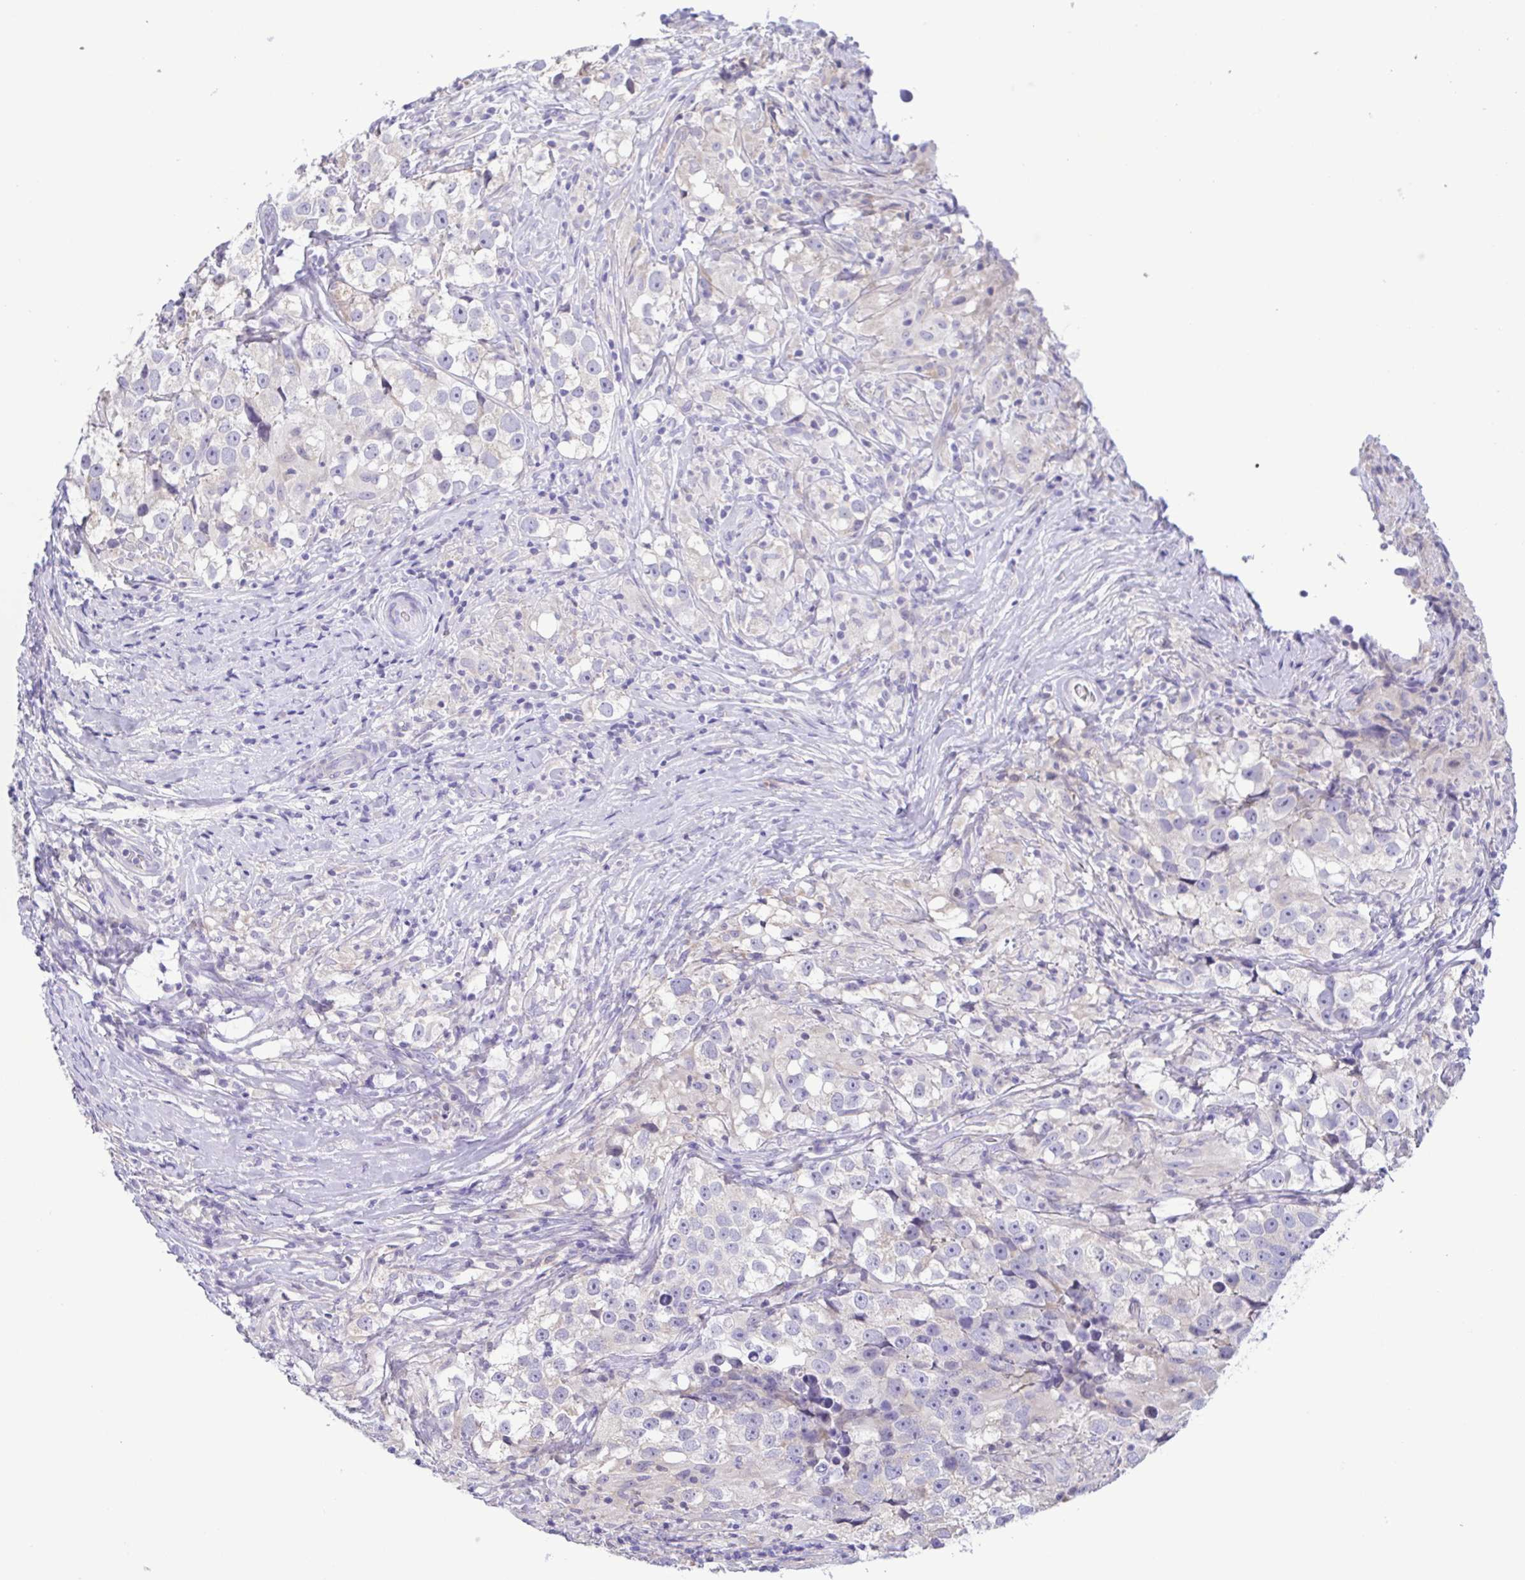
{"staining": {"intensity": "negative", "quantity": "none", "location": "none"}, "tissue": "testis cancer", "cell_type": "Tumor cells", "image_type": "cancer", "snomed": [{"axis": "morphology", "description": "Seminoma, NOS"}, {"axis": "topography", "description": "Testis"}], "caption": "DAB (3,3'-diaminobenzidine) immunohistochemical staining of seminoma (testis) shows no significant positivity in tumor cells.", "gene": "TNNI3", "patient": {"sex": "male", "age": 46}}